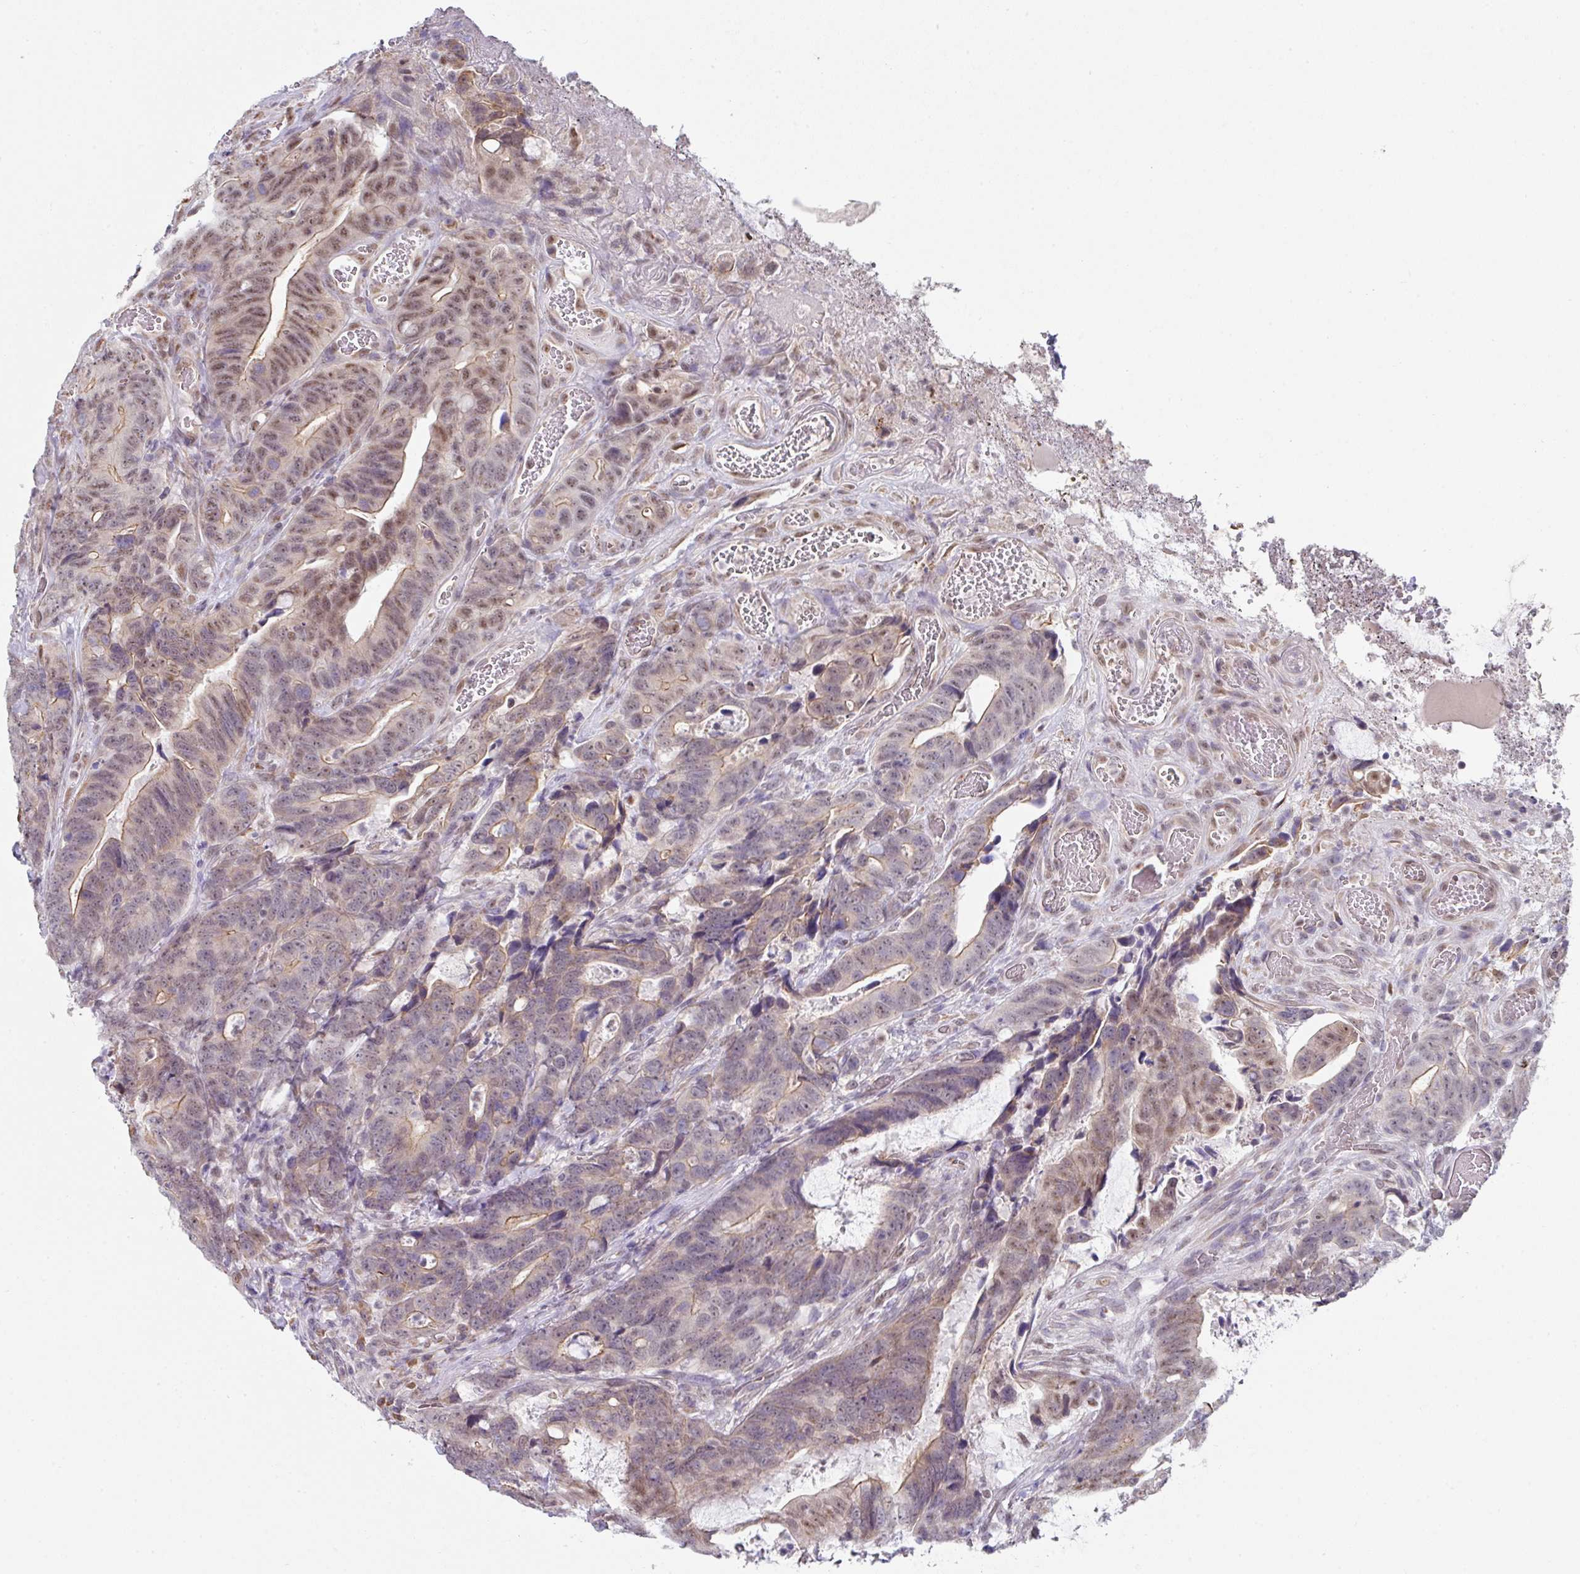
{"staining": {"intensity": "moderate", "quantity": "25%-75%", "location": "cytoplasmic/membranous,nuclear"}, "tissue": "colorectal cancer", "cell_type": "Tumor cells", "image_type": "cancer", "snomed": [{"axis": "morphology", "description": "Adenocarcinoma, NOS"}, {"axis": "topography", "description": "Colon"}], "caption": "IHC (DAB) staining of human colorectal cancer (adenocarcinoma) exhibits moderate cytoplasmic/membranous and nuclear protein staining in approximately 25%-75% of tumor cells. (DAB (3,3'-diaminobenzidine) IHC, brown staining for protein, blue staining for nuclei).", "gene": "TMED5", "patient": {"sex": "female", "age": 82}}